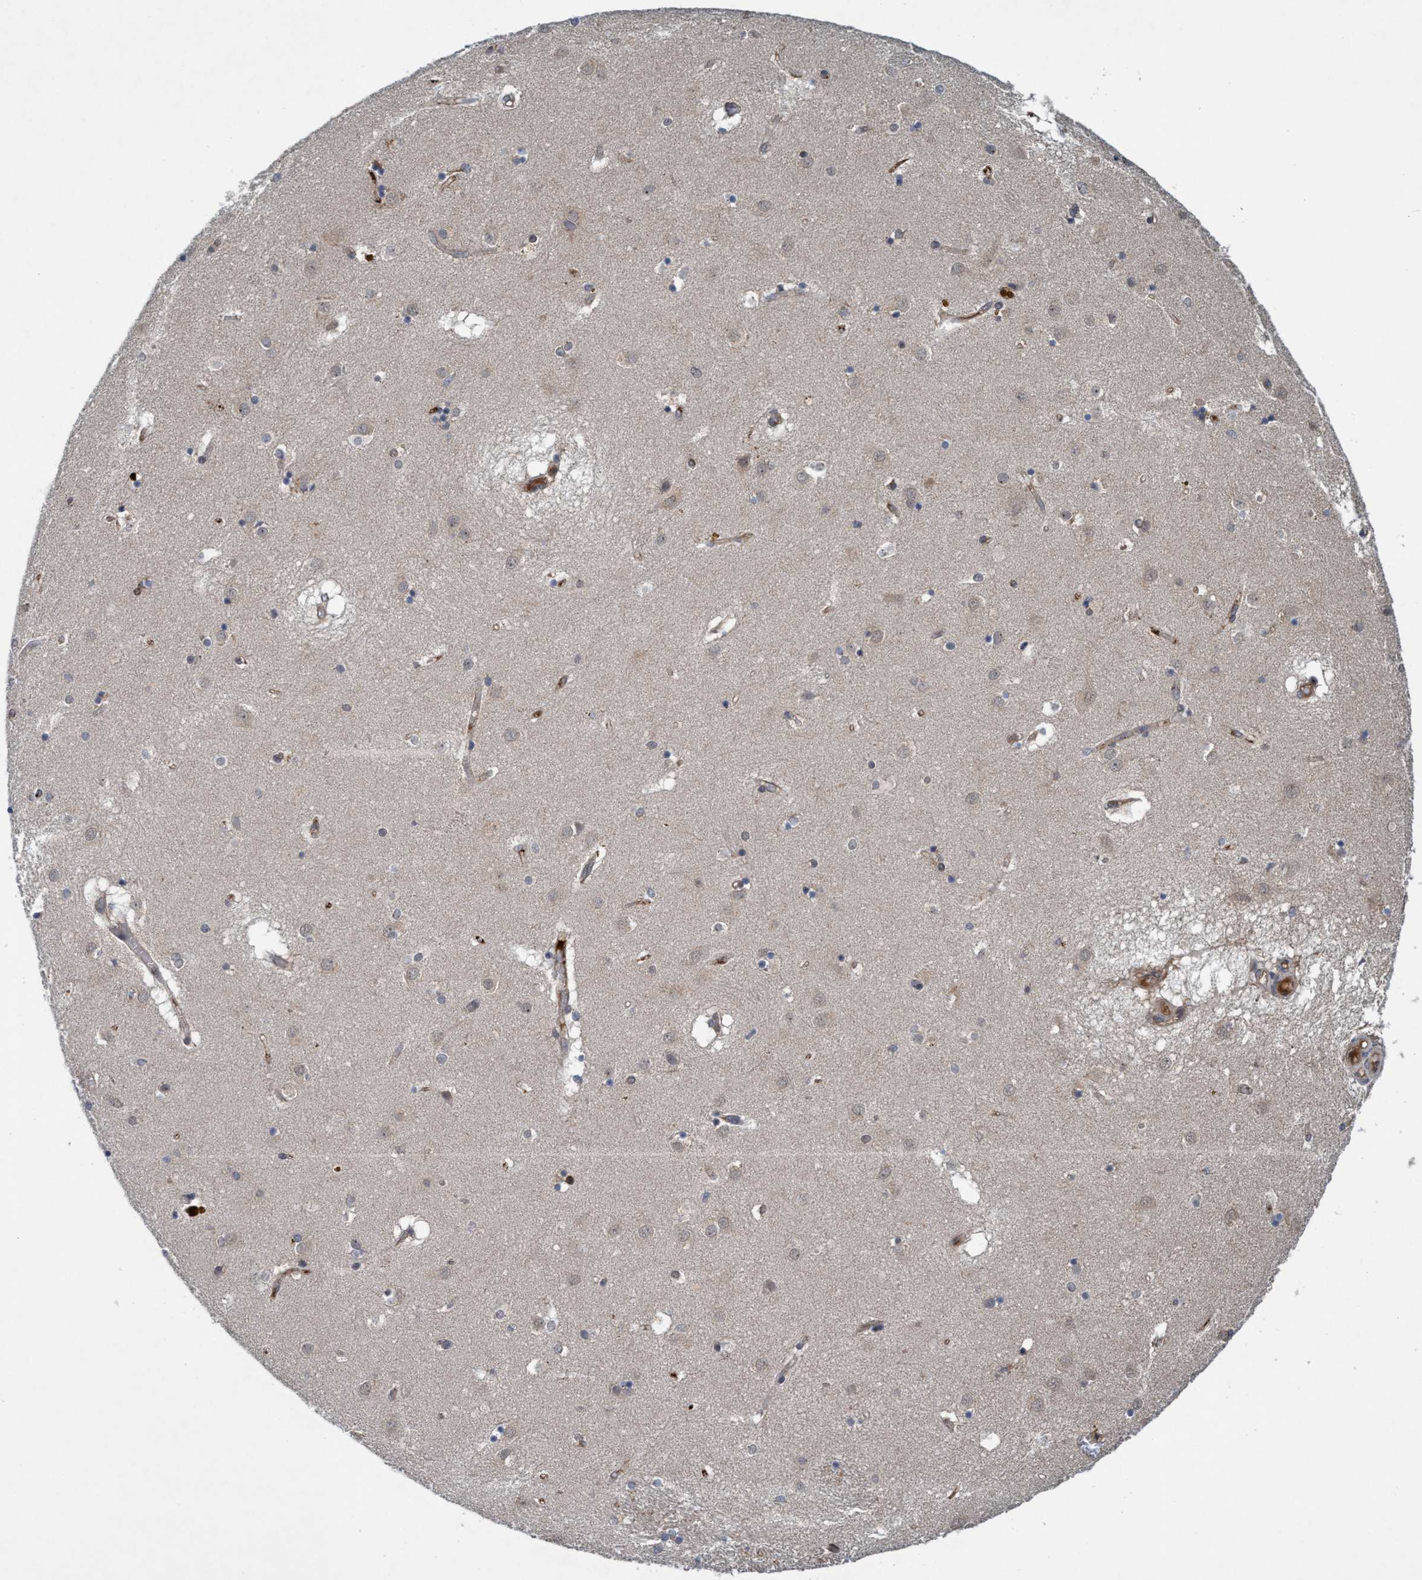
{"staining": {"intensity": "weak", "quantity": "<25%", "location": "cytoplasmic/membranous"}, "tissue": "caudate", "cell_type": "Glial cells", "image_type": "normal", "snomed": [{"axis": "morphology", "description": "Normal tissue, NOS"}, {"axis": "topography", "description": "Lateral ventricle wall"}], "caption": "A micrograph of caudate stained for a protein reveals no brown staining in glial cells. (DAB immunohistochemistry visualized using brightfield microscopy, high magnification).", "gene": "TRIM65", "patient": {"sex": "male", "age": 70}}